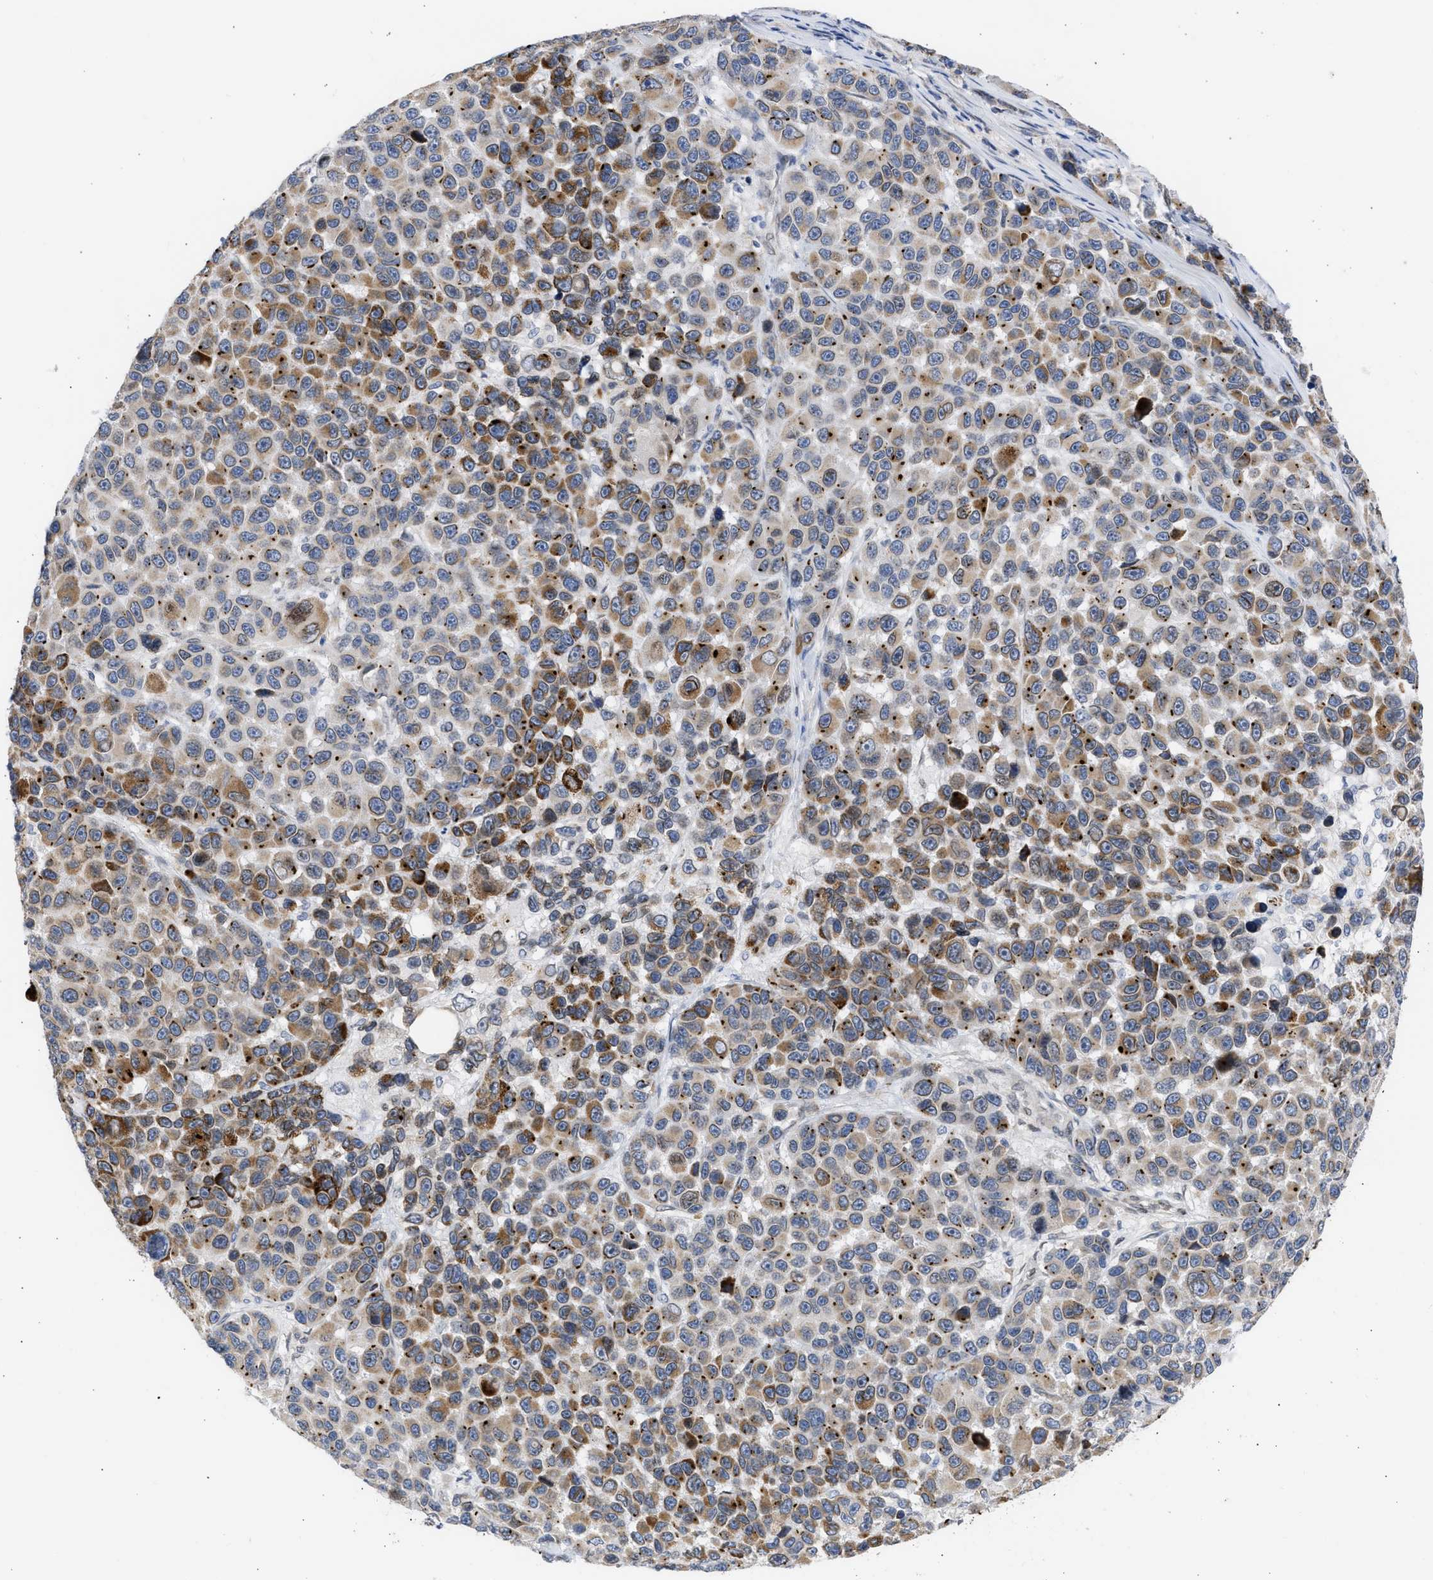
{"staining": {"intensity": "moderate", "quantity": "25%-75%", "location": "cytoplasmic/membranous"}, "tissue": "melanoma", "cell_type": "Tumor cells", "image_type": "cancer", "snomed": [{"axis": "morphology", "description": "Malignant melanoma, NOS"}, {"axis": "topography", "description": "Skin"}], "caption": "A brown stain labels moderate cytoplasmic/membranous positivity of a protein in human malignant melanoma tumor cells.", "gene": "NUP35", "patient": {"sex": "male", "age": 53}}